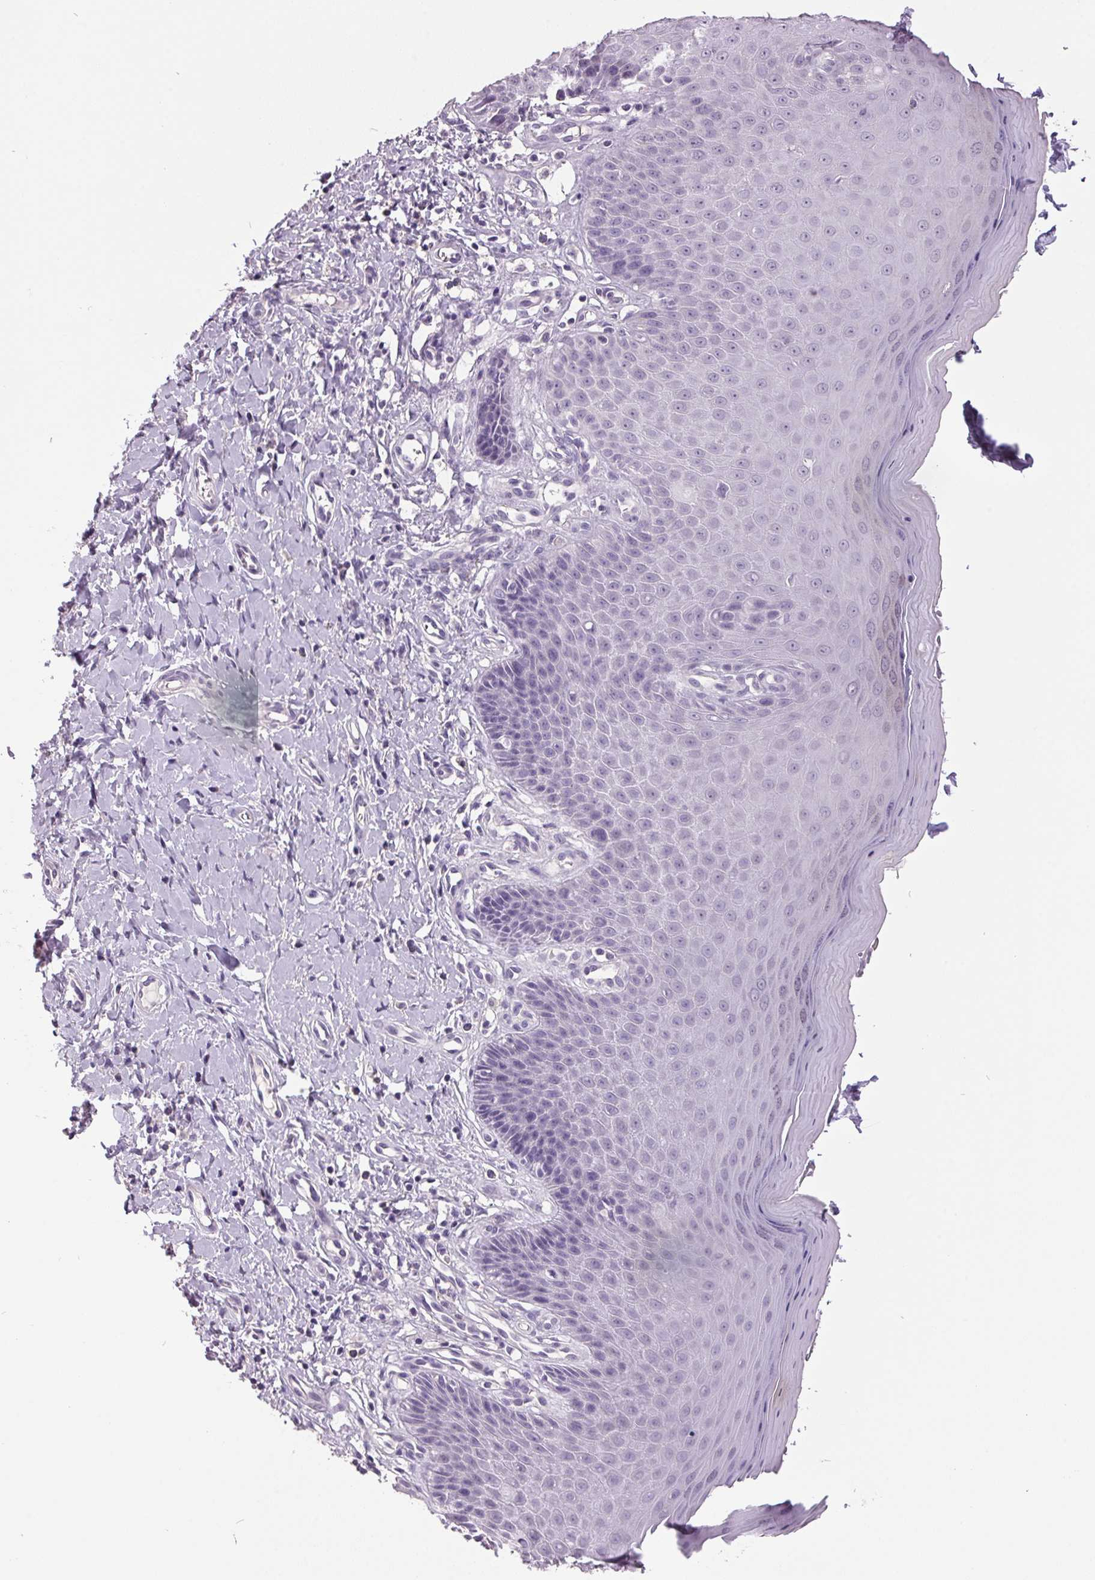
{"staining": {"intensity": "negative", "quantity": "none", "location": "none"}, "tissue": "vagina", "cell_type": "Squamous epithelial cells", "image_type": "normal", "snomed": [{"axis": "morphology", "description": "Normal tissue, NOS"}, {"axis": "topography", "description": "Vagina"}], "caption": "This is an immunohistochemistry photomicrograph of unremarkable human vagina. There is no positivity in squamous epithelial cells.", "gene": "C2orf16", "patient": {"sex": "female", "age": 83}}